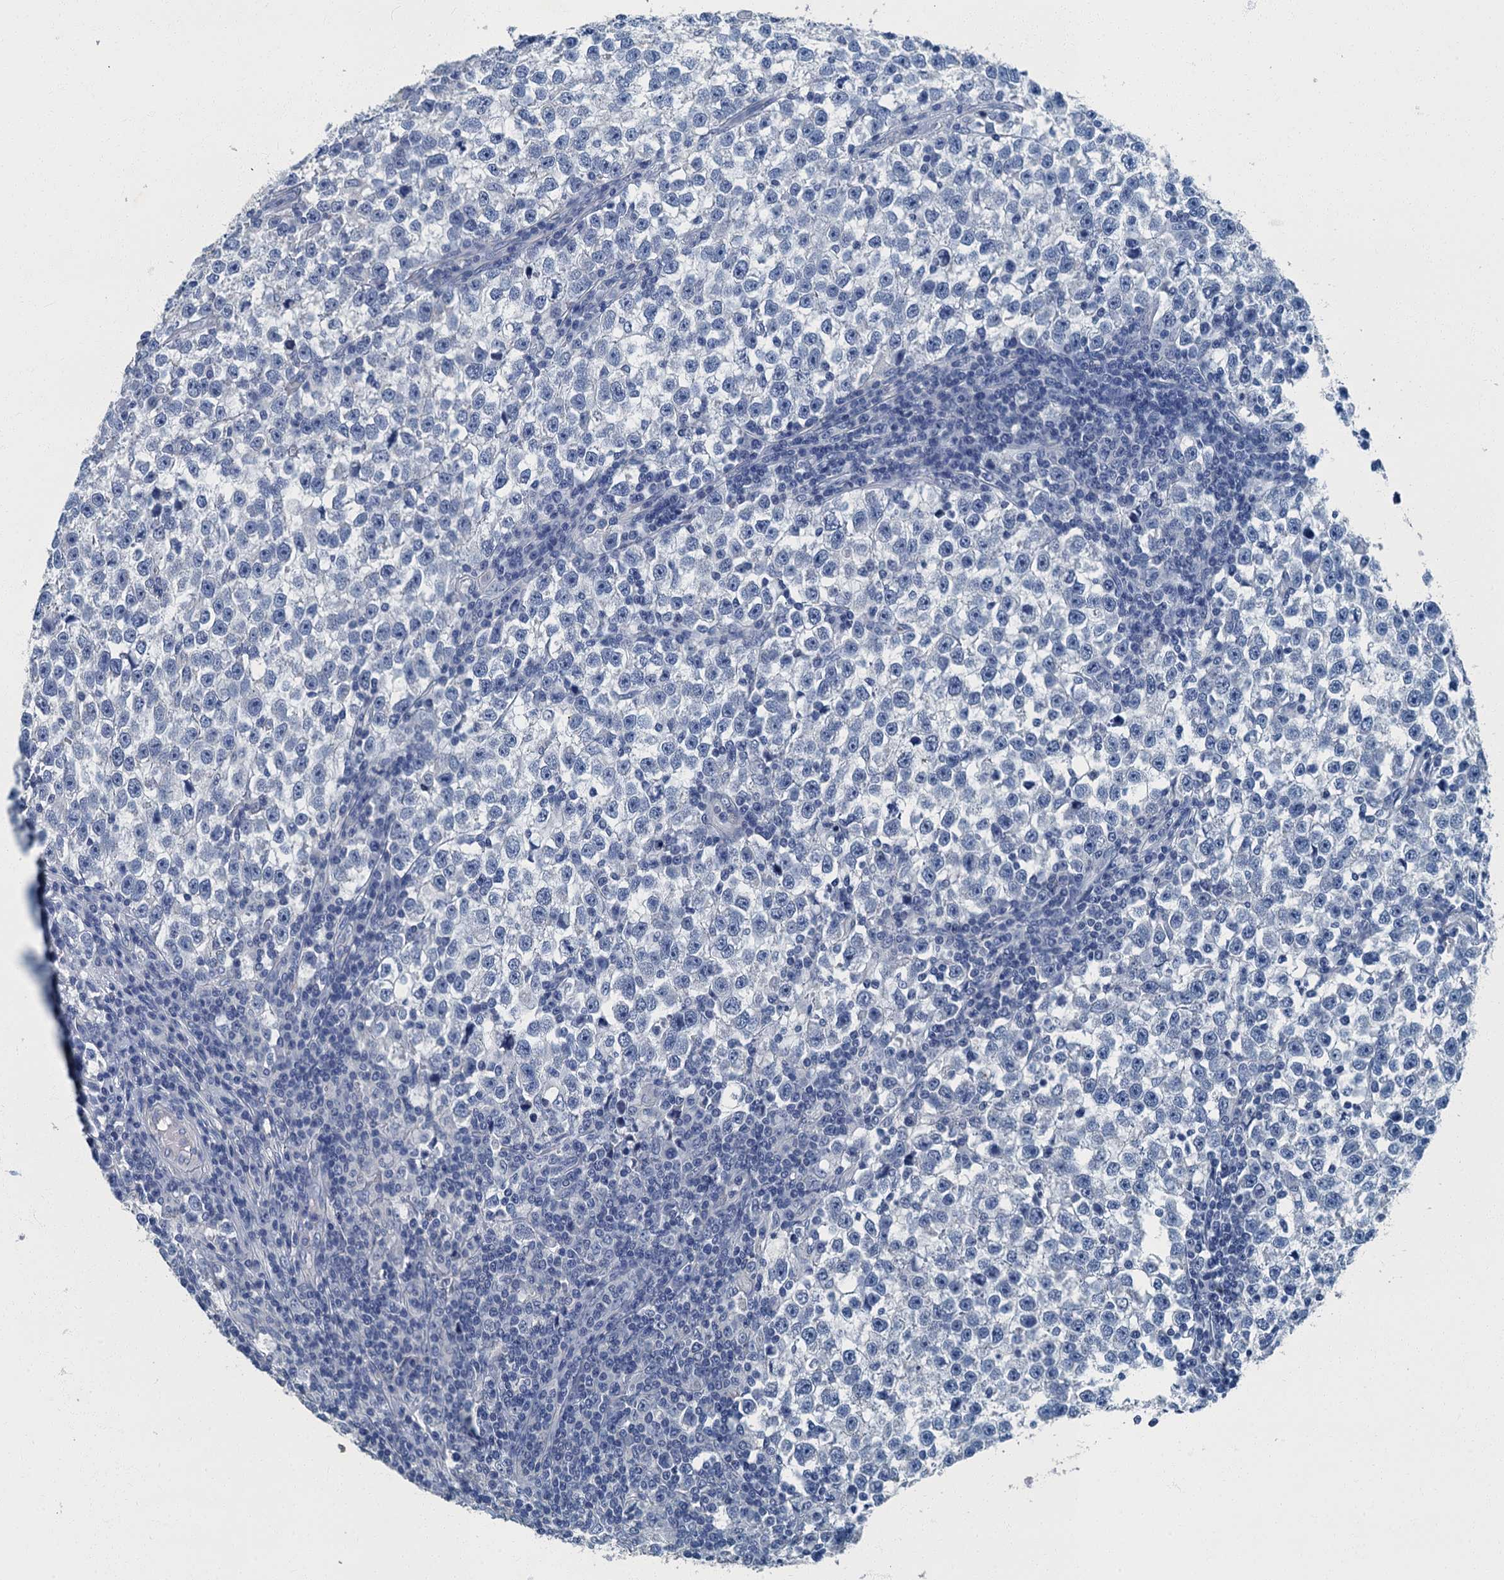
{"staining": {"intensity": "negative", "quantity": "none", "location": "none"}, "tissue": "testis cancer", "cell_type": "Tumor cells", "image_type": "cancer", "snomed": [{"axis": "morphology", "description": "Normal tissue, NOS"}, {"axis": "morphology", "description": "Seminoma, NOS"}, {"axis": "topography", "description": "Testis"}], "caption": "IHC histopathology image of human testis cancer (seminoma) stained for a protein (brown), which demonstrates no expression in tumor cells.", "gene": "GADL1", "patient": {"sex": "male", "age": 43}}